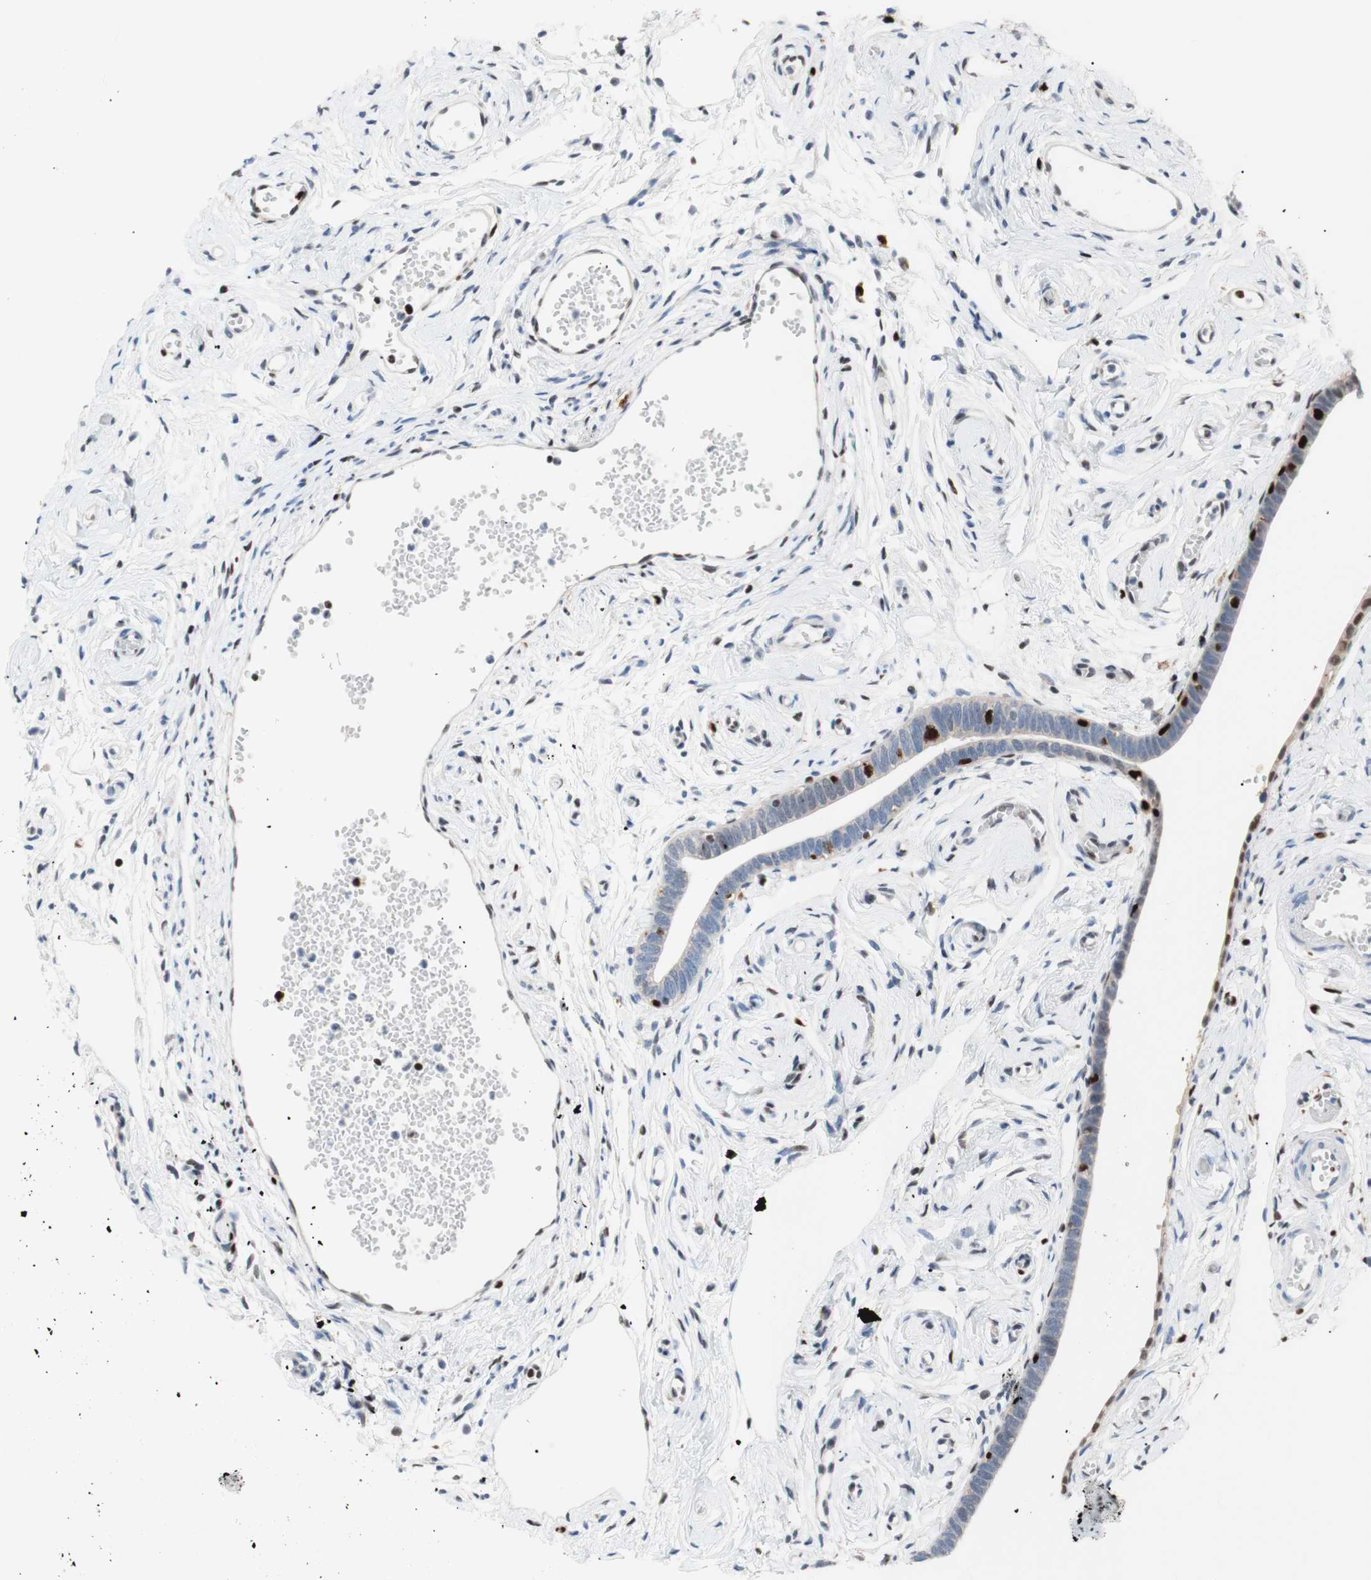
{"staining": {"intensity": "strong", "quantity": "25%-75%", "location": "nuclear"}, "tissue": "fallopian tube", "cell_type": "Glandular cells", "image_type": "normal", "snomed": [{"axis": "morphology", "description": "Normal tissue, NOS"}, {"axis": "topography", "description": "Fallopian tube"}], "caption": "Strong nuclear protein staining is identified in approximately 25%-75% of glandular cells in fallopian tube.", "gene": "EED", "patient": {"sex": "female", "age": 71}}